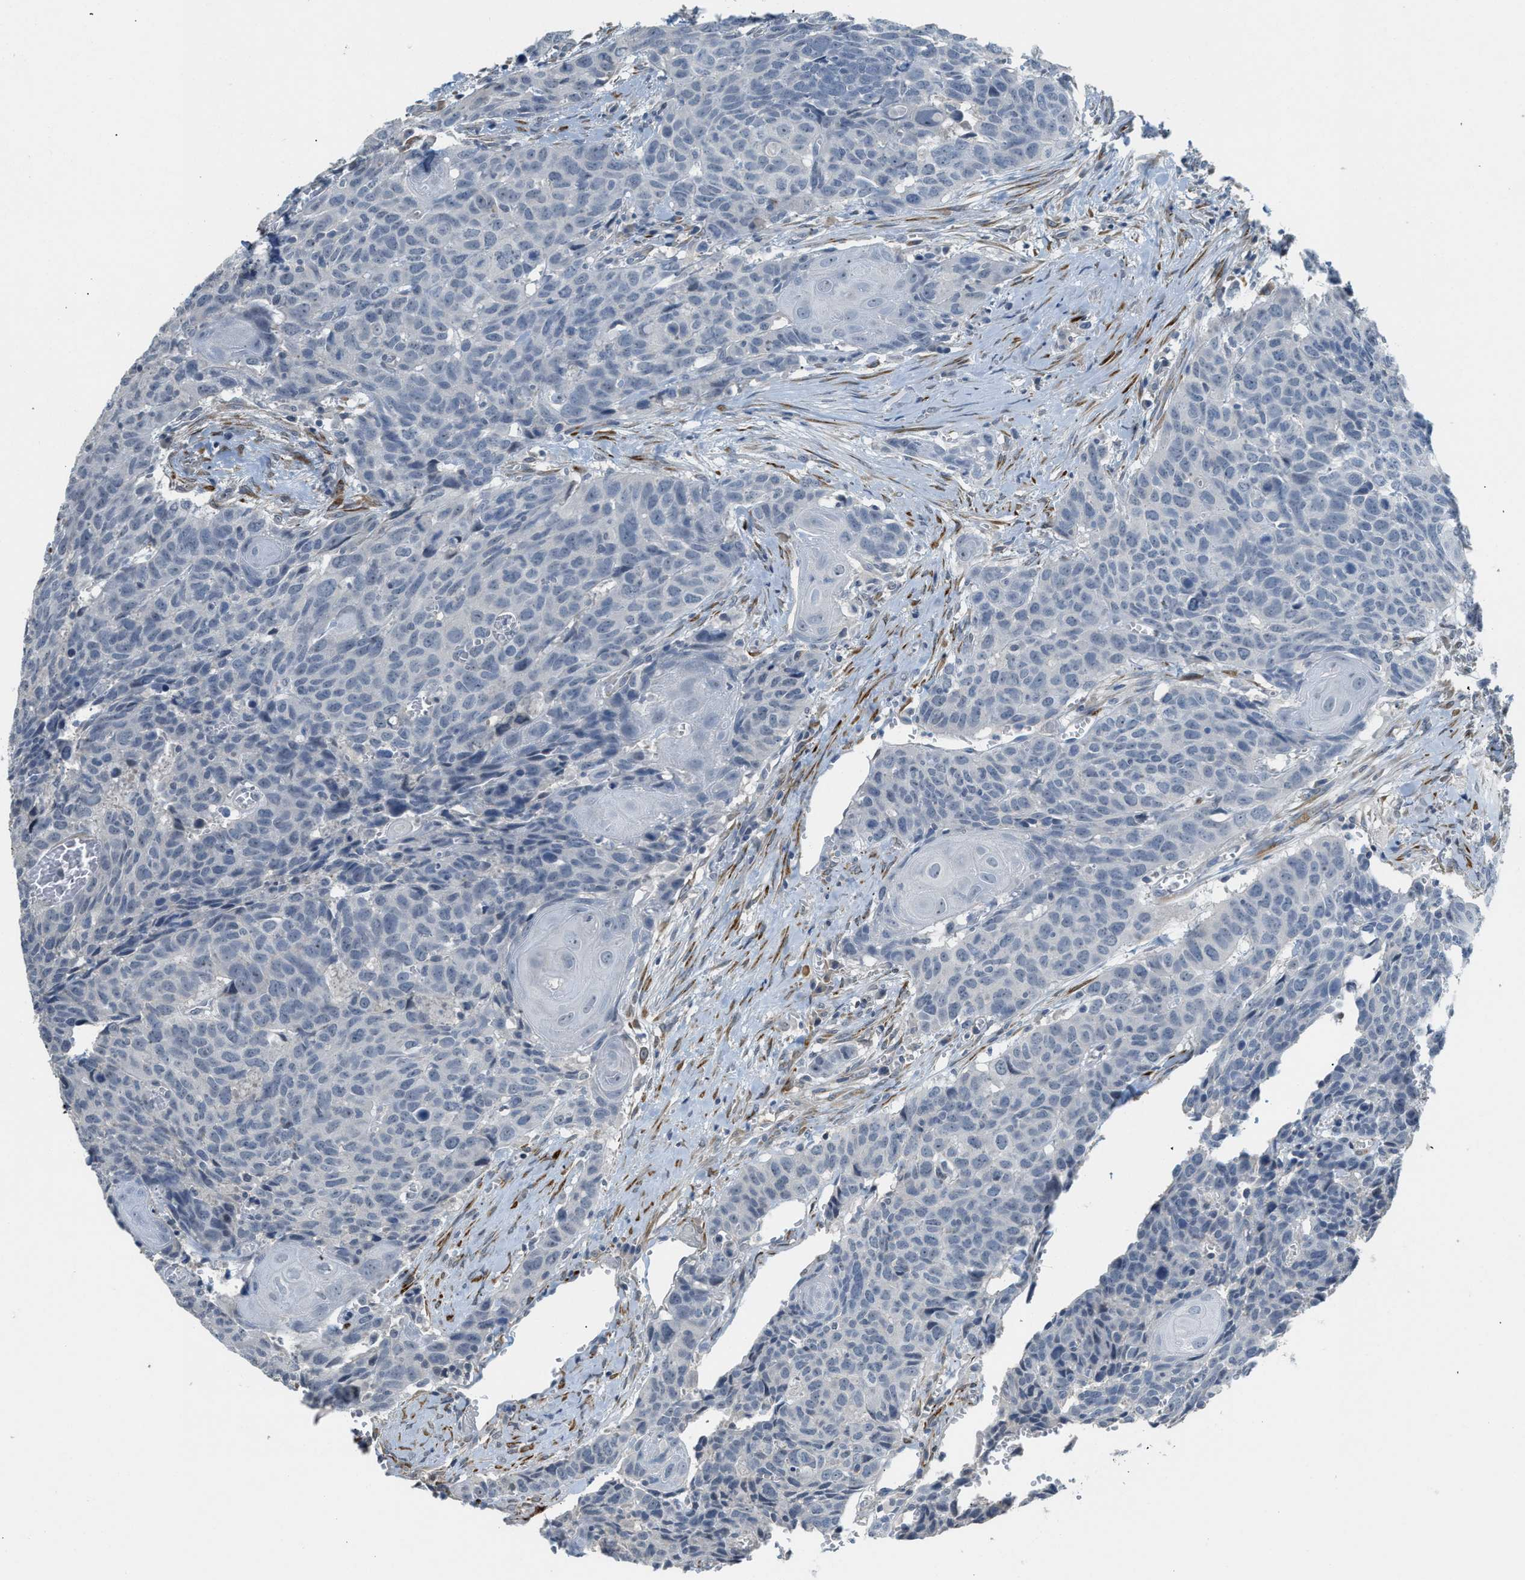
{"staining": {"intensity": "negative", "quantity": "none", "location": "none"}, "tissue": "head and neck cancer", "cell_type": "Tumor cells", "image_type": "cancer", "snomed": [{"axis": "morphology", "description": "Squamous cell carcinoma, NOS"}, {"axis": "topography", "description": "Head-Neck"}], "caption": "Immunohistochemistry histopathology image of neoplastic tissue: head and neck cancer stained with DAB (3,3'-diaminobenzidine) shows no significant protein positivity in tumor cells. Nuclei are stained in blue.", "gene": "TMEM154", "patient": {"sex": "male", "age": 64}}